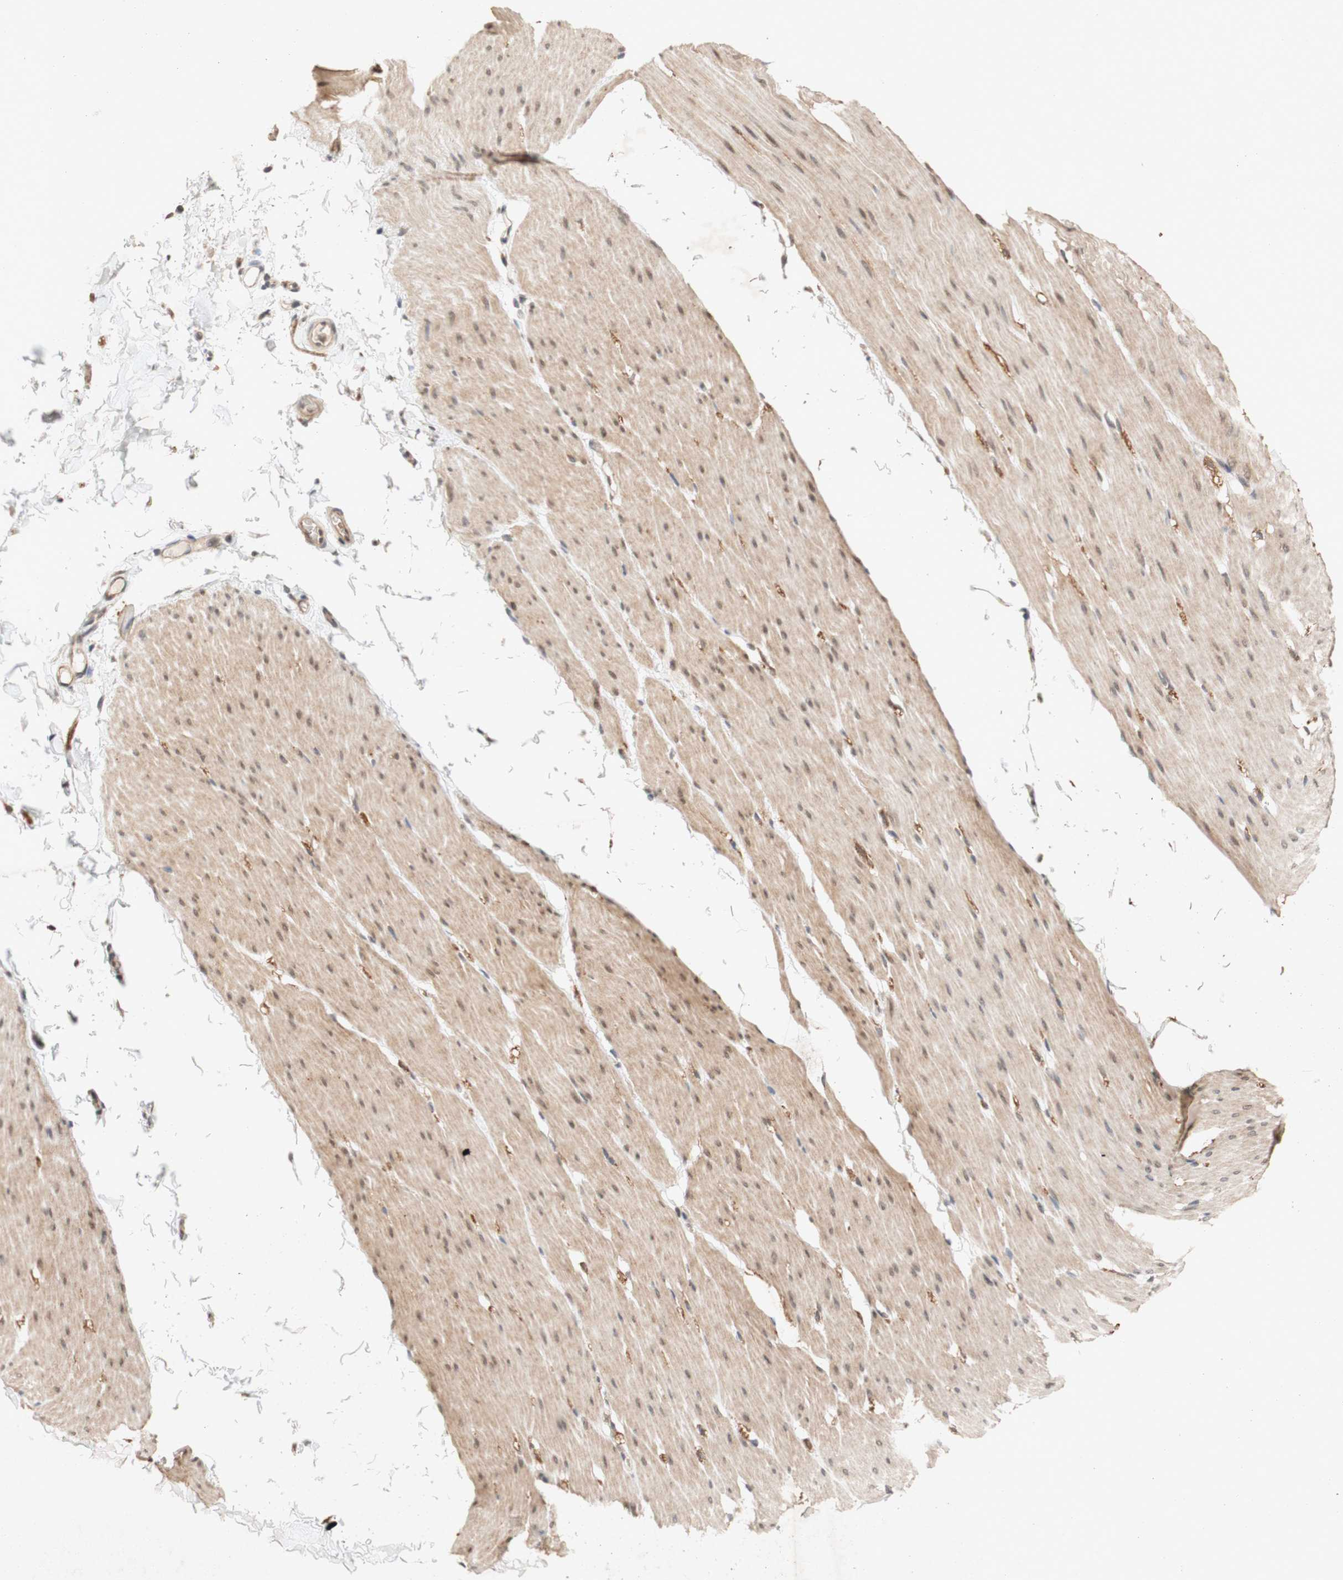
{"staining": {"intensity": "moderate", "quantity": ">75%", "location": "cytoplasmic/membranous,nuclear"}, "tissue": "smooth muscle", "cell_type": "Smooth muscle cells", "image_type": "normal", "snomed": [{"axis": "morphology", "description": "Normal tissue, NOS"}, {"axis": "topography", "description": "Smooth muscle"}, {"axis": "topography", "description": "Colon"}], "caption": "Protein expression analysis of normal human smooth muscle reveals moderate cytoplasmic/membranous,nuclear positivity in about >75% of smooth muscle cells.", "gene": "PIN1", "patient": {"sex": "male", "age": 67}}